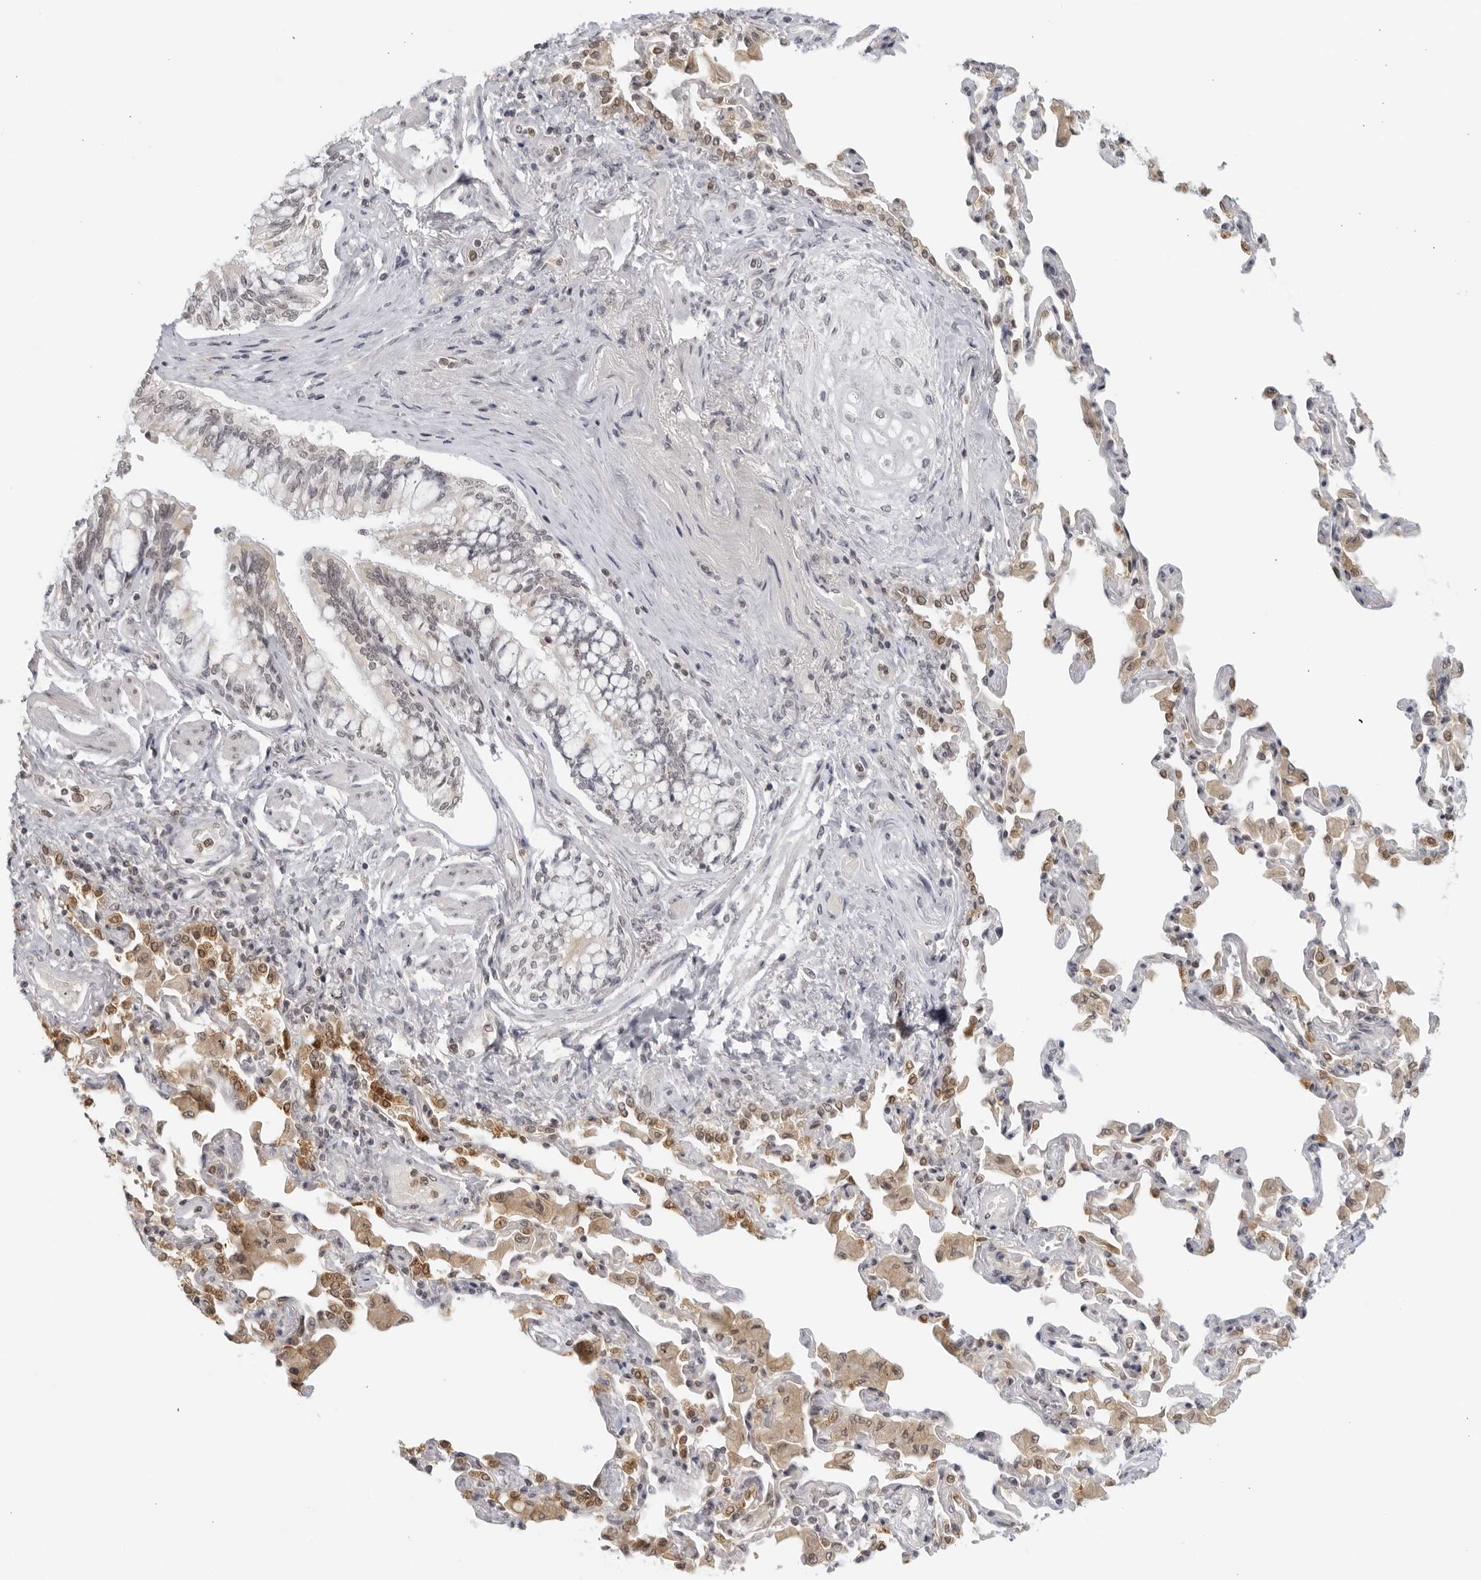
{"staining": {"intensity": "weak", "quantity": "<25%", "location": "cytoplasmic/membranous"}, "tissue": "bronchus", "cell_type": "Respiratory epithelial cells", "image_type": "normal", "snomed": [{"axis": "morphology", "description": "Normal tissue, NOS"}, {"axis": "morphology", "description": "Inflammation, NOS"}, {"axis": "topography", "description": "Bronchus"}, {"axis": "topography", "description": "Lung"}], "caption": "High power microscopy photomicrograph of an immunohistochemistry (IHC) photomicrograph of normal bronchus, revealing no significant positivity in respiratory epithelial cells.", "gene": "RAB11FIP3", "patient": {"sex": "female", "age": 46}}